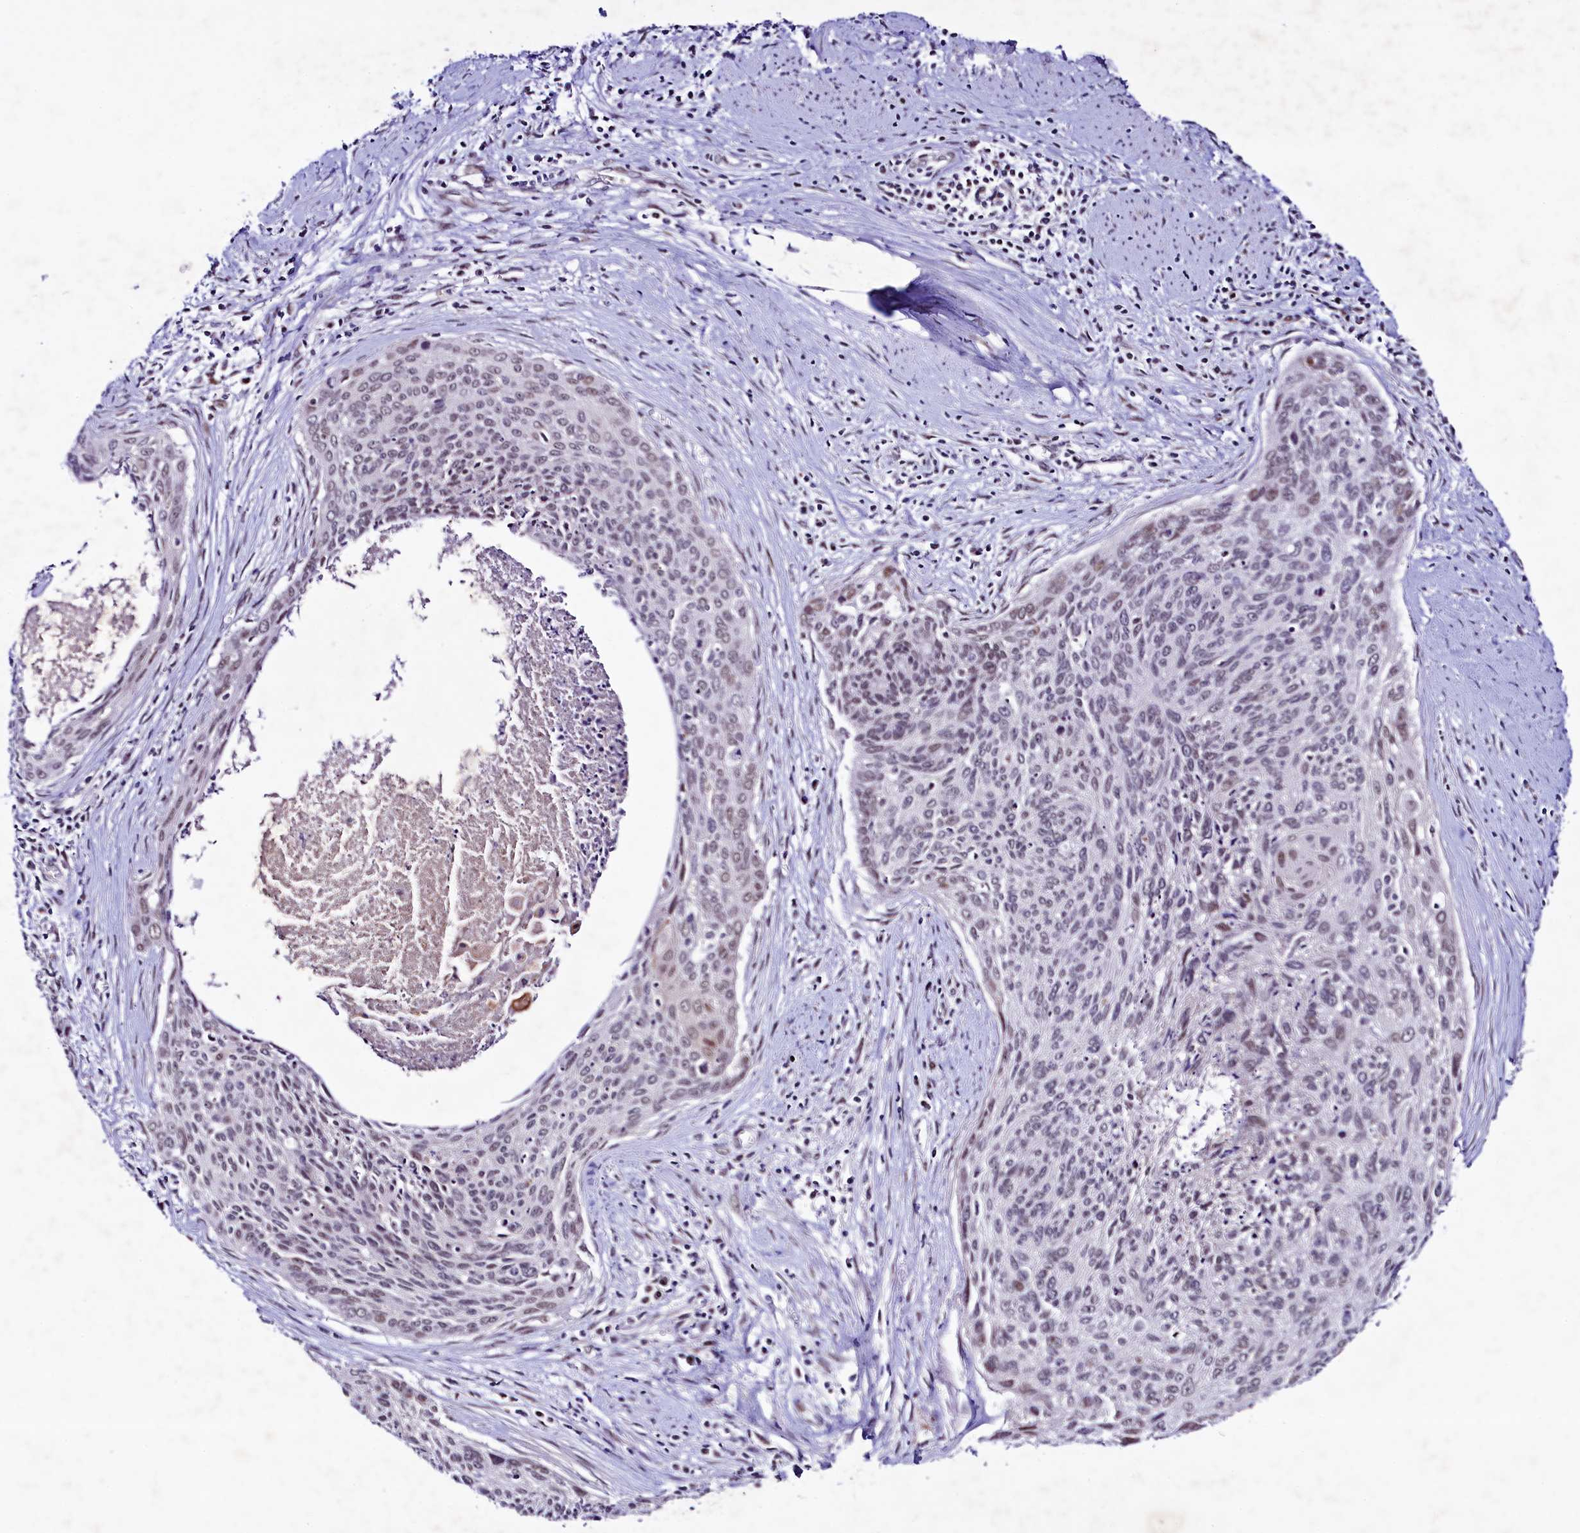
{"staining": {"intensity": "weak", "quantity": "<25%", "location": "nuclear"}, "tissue": "cervical cancer", "cell_type": "Tumor cells", "image_type": "cancer", "snomed": [{"axis": "morphology", "description": "Squamous cell carcinoma, NOS"}, {"axis": "topography", "description": "Cervix"}], "caption": "This image is of cervical squamous cell carcinoma stained with immunohistochemistry (IHC) to label a protein in brown with the nuclei are counter-stained blue. There is no staining in tumor cells.", "gene": "LEUTX", "patient": {"sex": "female", "age": 55}}